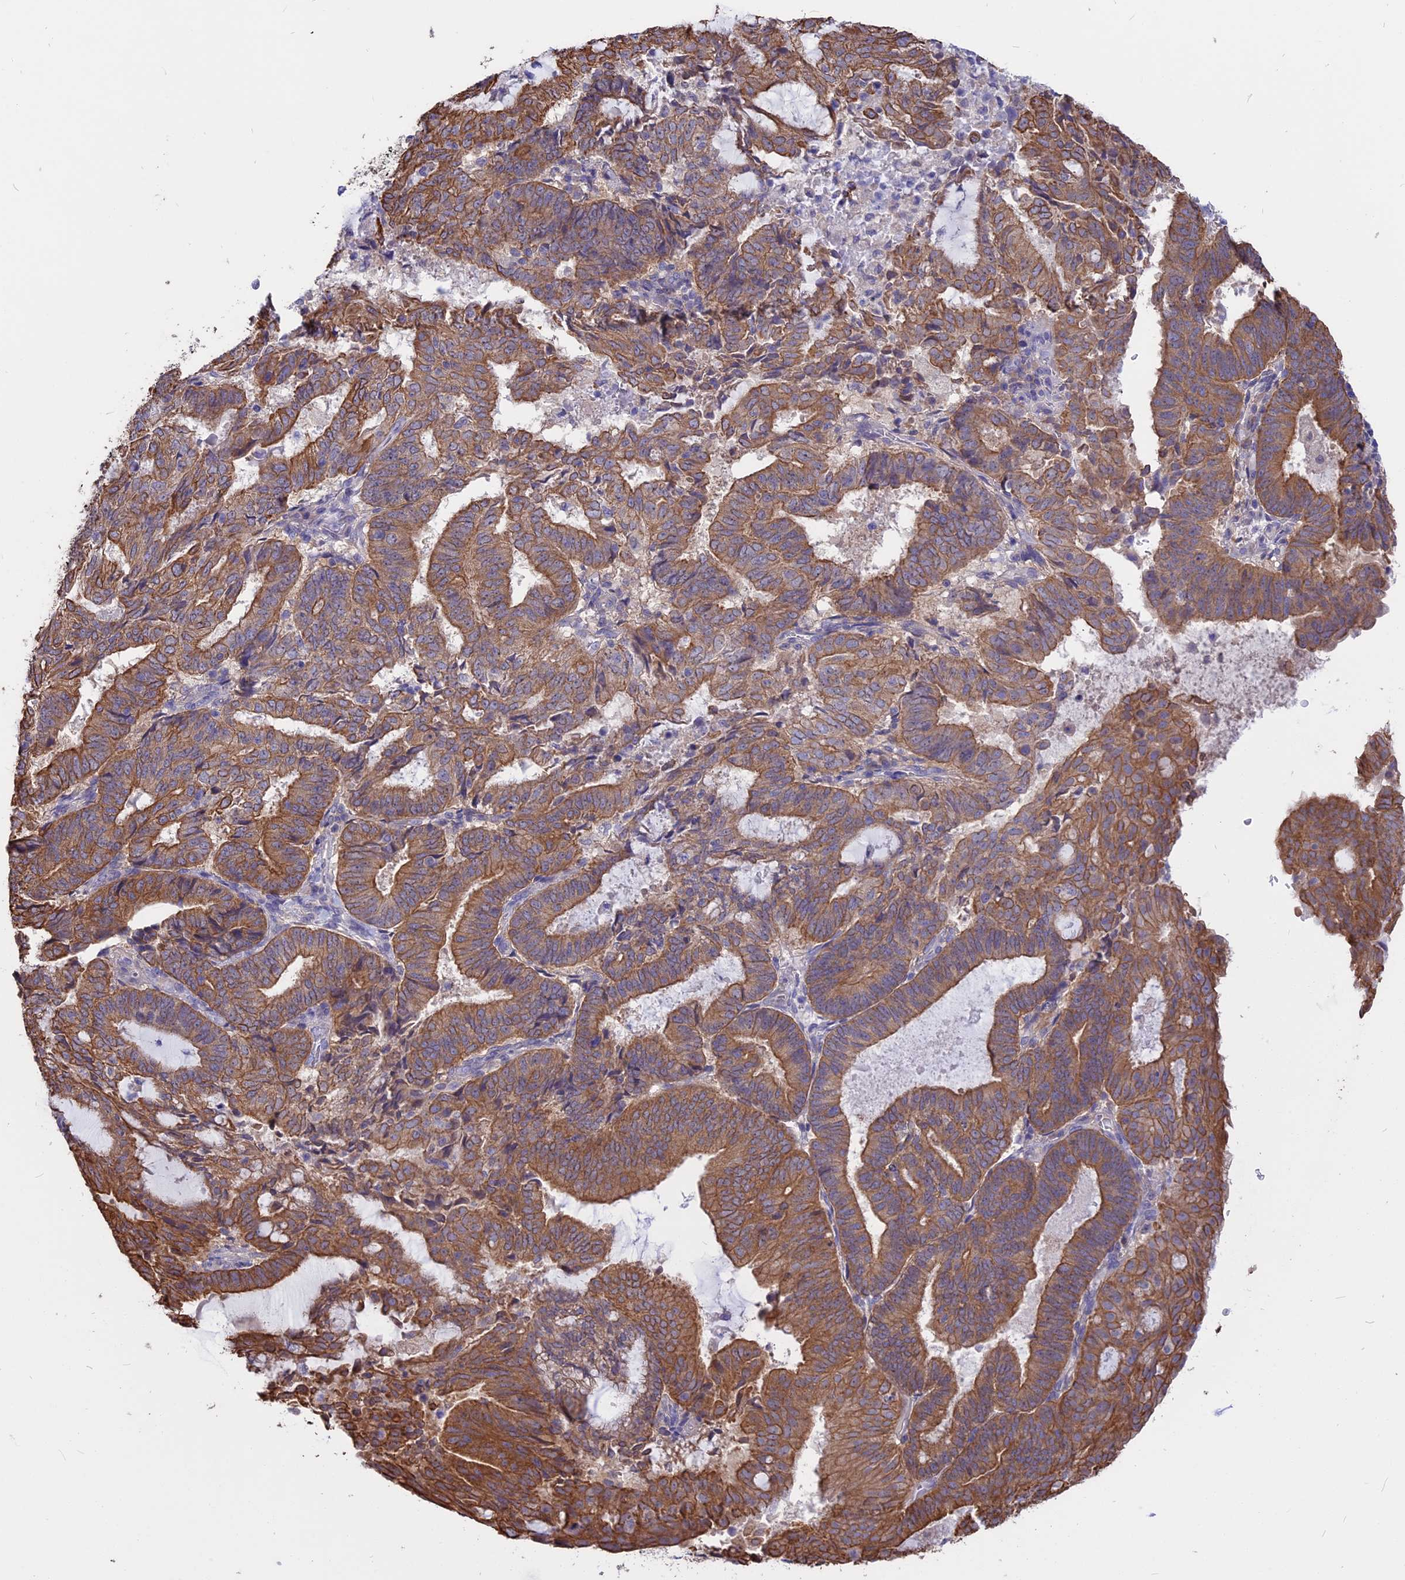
{"staining": {"intensity": "moderate", "quantity": ">75%", "location": "cytoplasmic/membranous"}, "tissue": "endometrial cancer", "cell_type": "Tumor cells", "image_type": "cancer", "snomed": [{"axis": "morphology", "description": "Adenocarcinoma, NOS"}, {"axis": "topography", "description": "Endometrium"}], "caption": "IHC (DAB (3,3'-diaminobenzidine)) staining of human endometrial adenocarcinoma shows moderate cytoplasmic/membranous protein expression in about >75% of tumor cells.", "gene": "STUB1", "patient": {"sex": "female", "age": 70}}